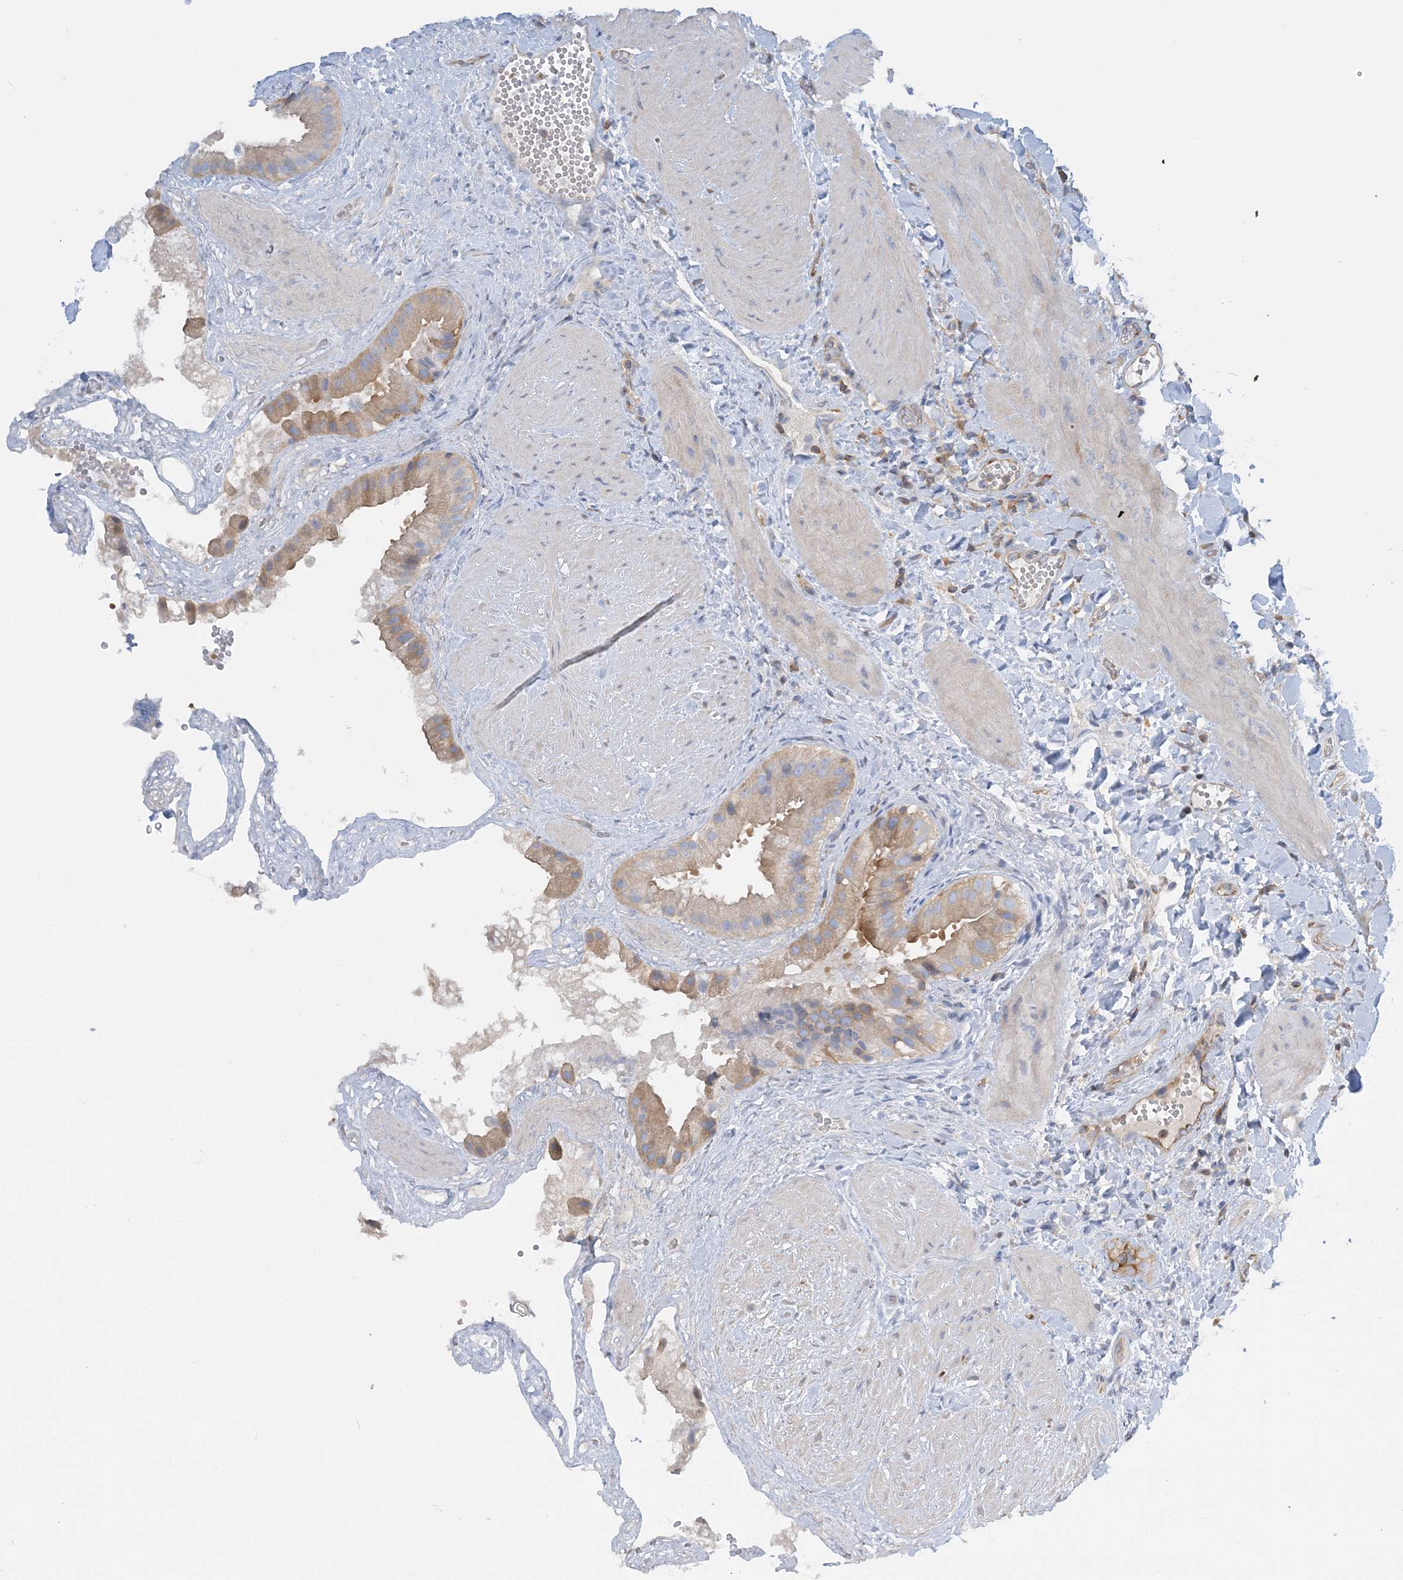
{"staining": {"intensity": "moderate", "quantity": "<25%", "location": "cytoplasmic/membranous"}, "tissue": "gallbladder", "cell_type": "Glandular cells", "image_type": "normal", "snomed": [{"axis": "morphology", "description": "Normal tissue, NOS"}, {"axis": "topography", "description": "Gallbladder"}], "caption": "Gallbladder stained for a protein (brown) displays moderate cytoplasmic/membranous positive expression in approximately <25% of glandular cells.", "gene": "FAM114A2", "patient": {"sex": "male", "age": 55}}